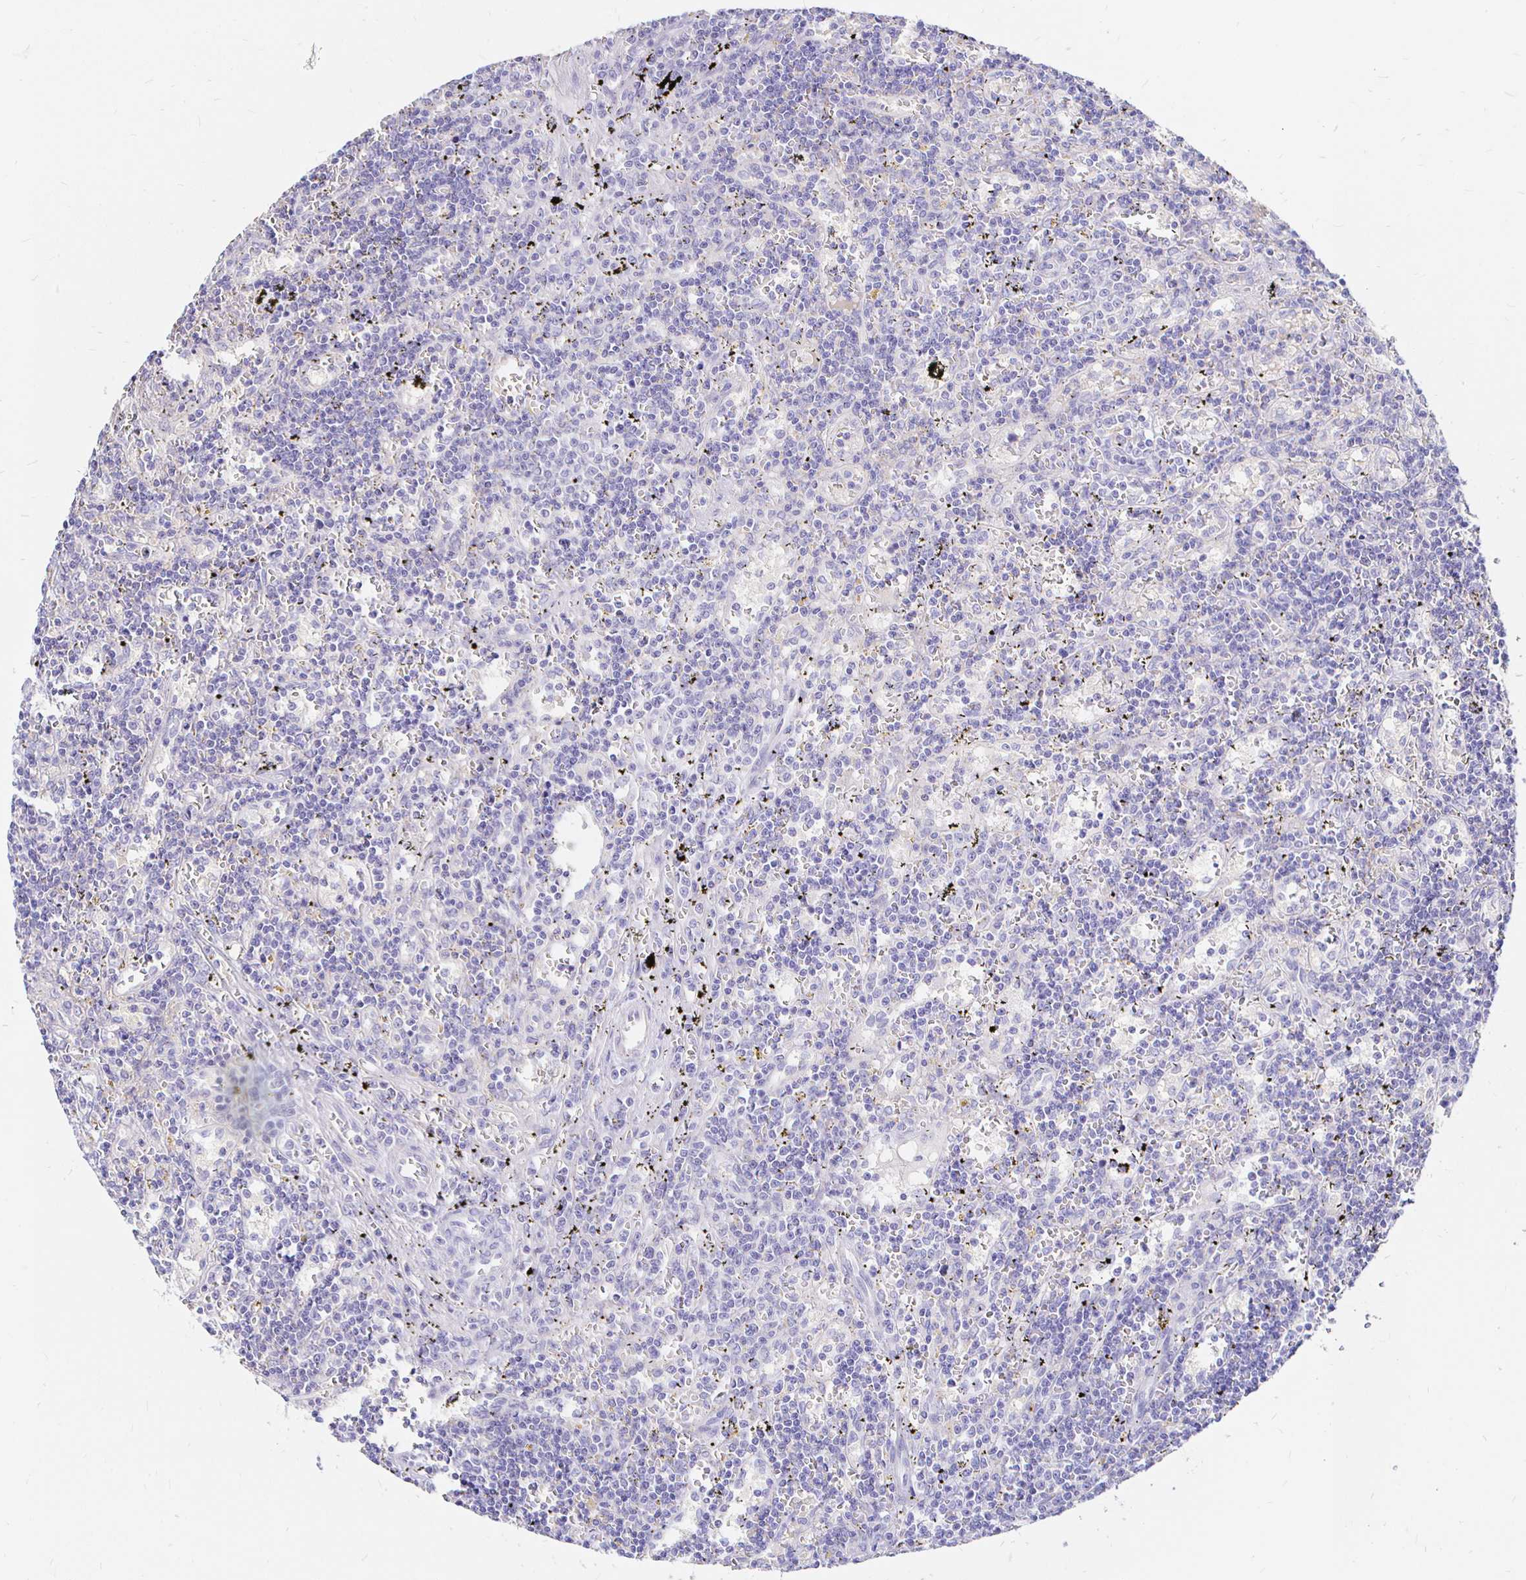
{"staining": {"intensity": "negative", "quantity": "none", "location": "none"}, "tissue": "lymphoma", "cell_type": "Tumor cells", "image_type": "cancer", "snomed": [{"axis": "morphology", "description": "Malignant lymphoma, non-Hodgkin's type, Low grade"}, {"axis": "topography", "description": "Spleen"}], "caption": "Tumor cells are negative for brown protein staining in lymphoma.", "gene": "NECAB1", "patient": {"sex": "male", "age": 60}}